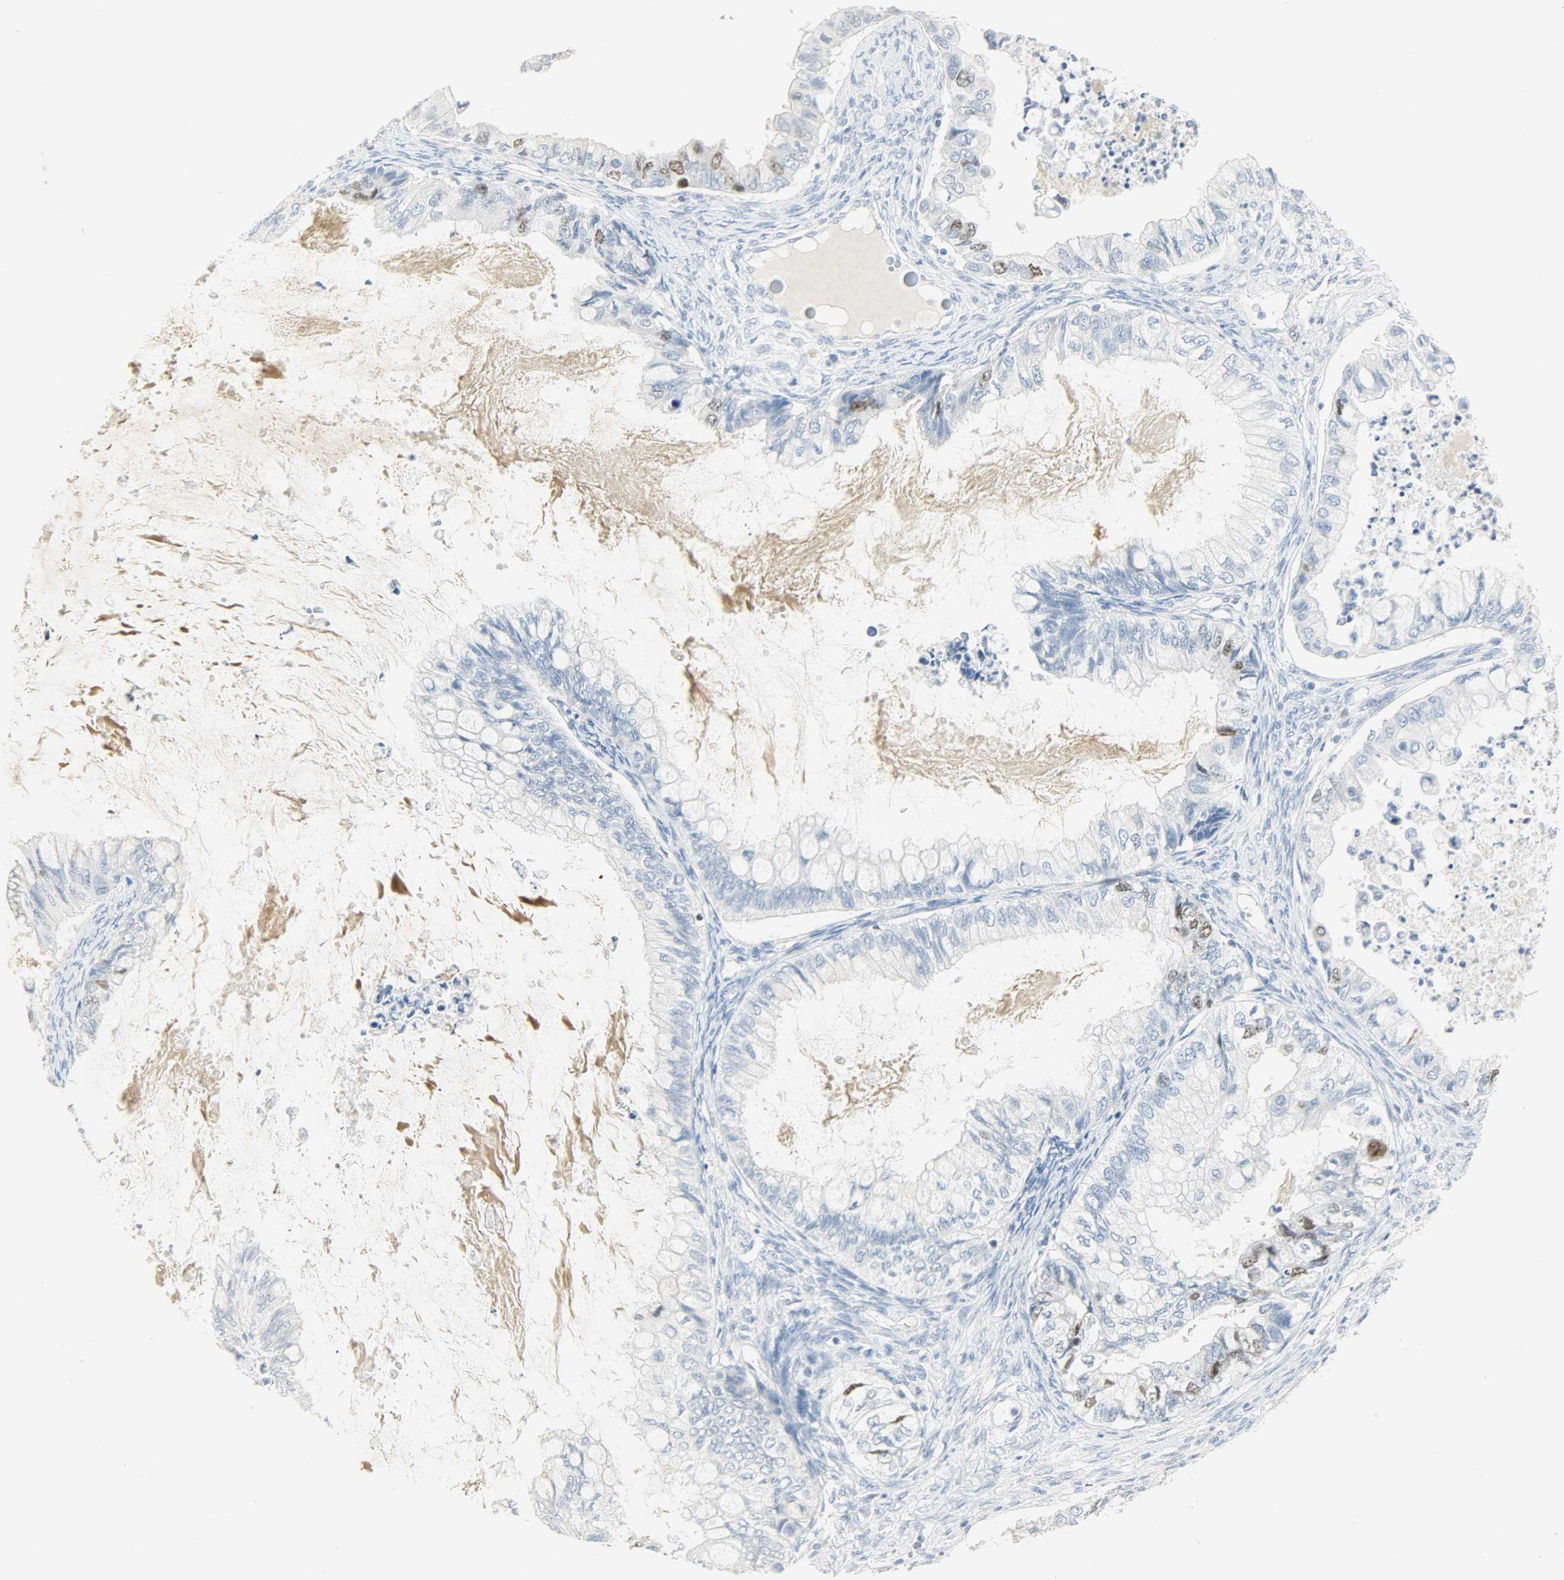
{"staining": {"intensity": "moderate", "quantity": "<25%", "location": "nuclear"}, "tissue": "ovarian cancer", "cell_type": "Tumor cells", "image_type": "cancer", "snomed": [{"axis": "morphology", "description": "Cystadenocarcinoma, mucinous, NOS"}, {"axis": "topography", "description": "Ovary"}], "caption": "Protein expression by immunohistochemistry exhibits moderate nuclear positivity in about <25% of tumor cells in mucinous cystadenocarcinoma (ovarian).", "gene": "HELLS", "patient": {"sex": "female", "age": 80}}